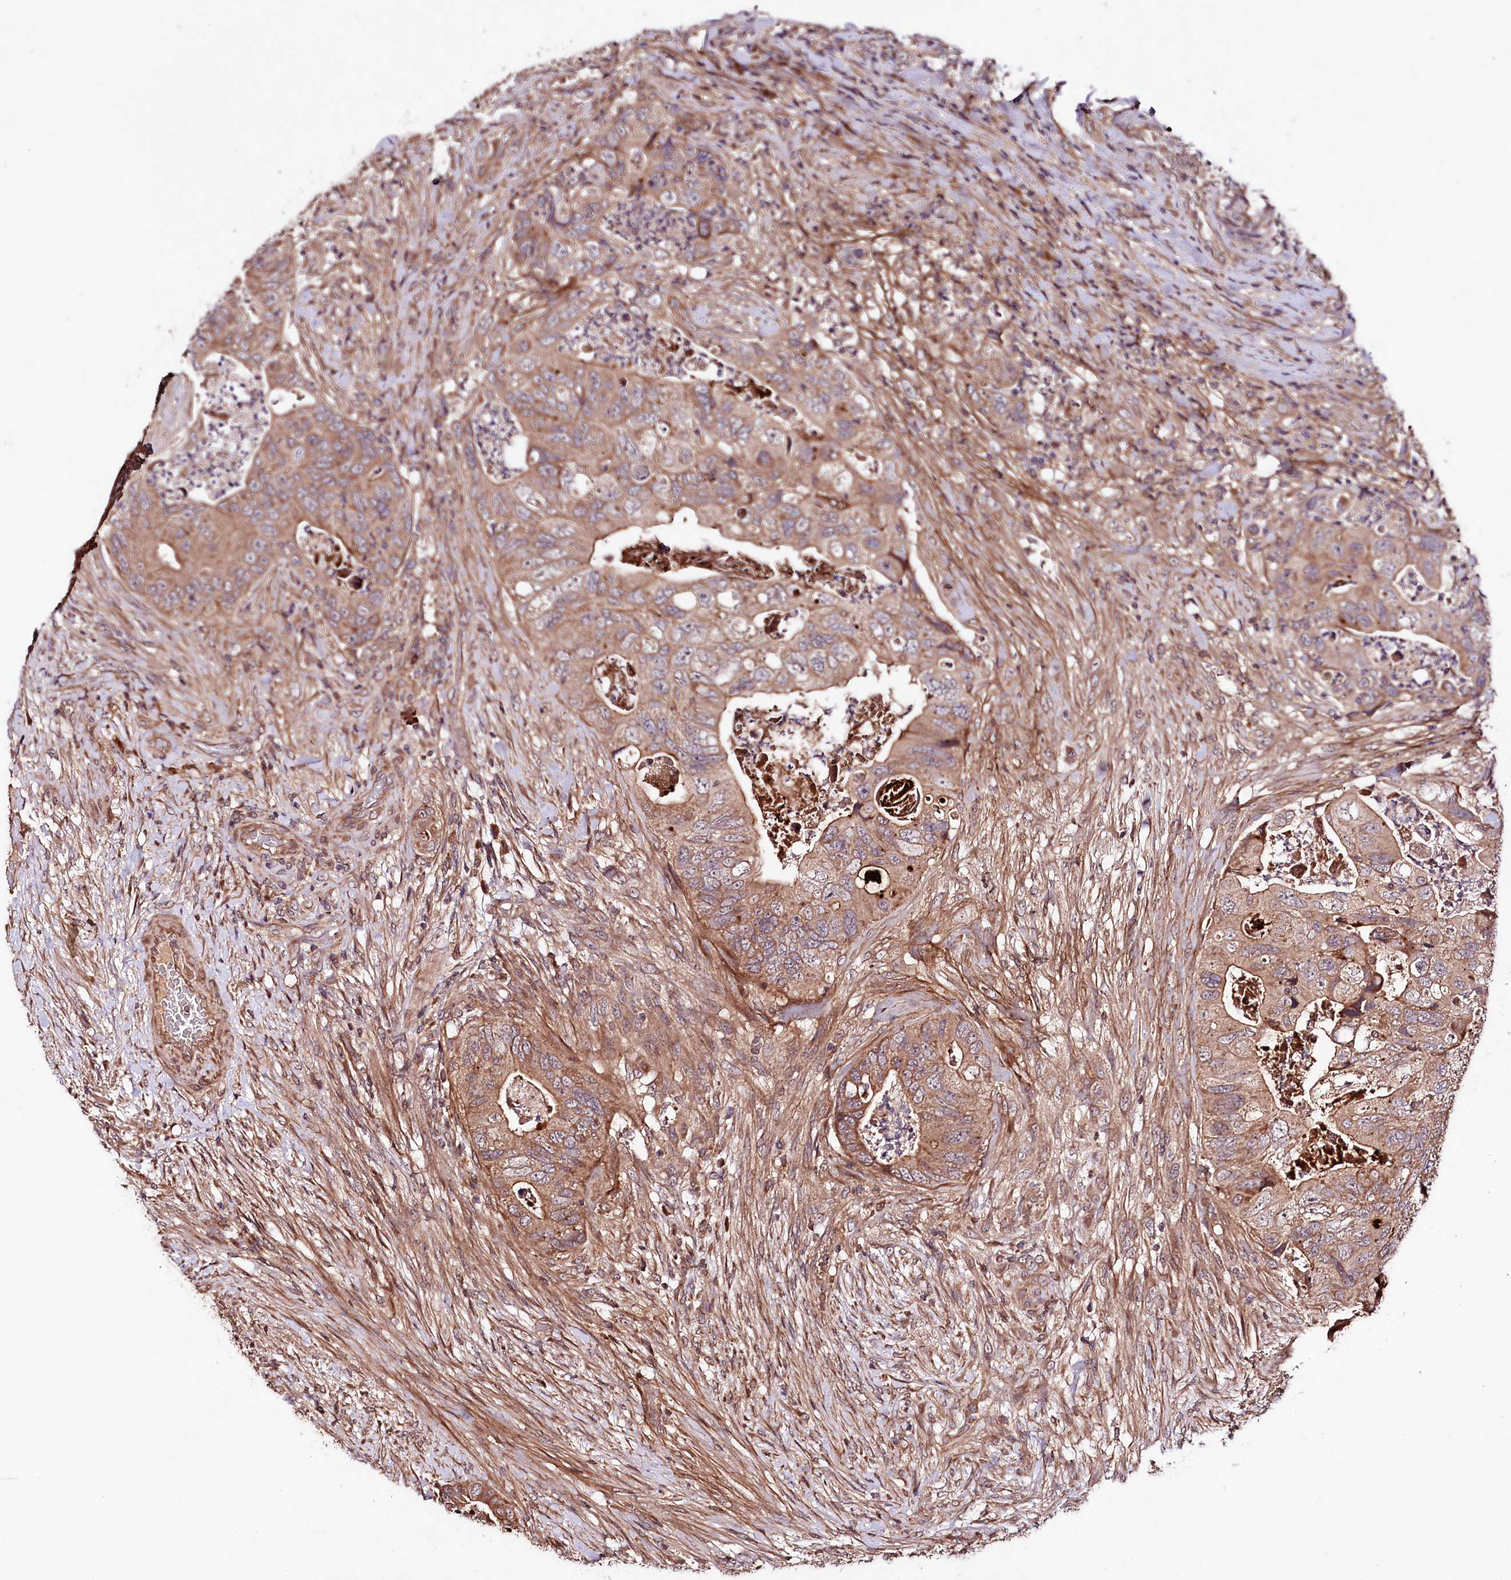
{"staining": {"intensity": "moderate", "quantity": ">75%", "location": "cytoplasmic/membranous"}, "tissue": "colorectal cancer", "cell_type": "Tumor cells", "image_type": "cancer", "snomed": [{"axis": "morphology", "description": "Adenocarcinoma, NOS"}, {"axis": "topography", "description": "Rectum"}], "caption": "Protein staining shows moderate cytoplasmic/membranous staining in approximately >75% of tumor cells in colorectal adenocarcinoma.", "gene": "TNPO3", "patient": {"sex": "male", "age": 63}}